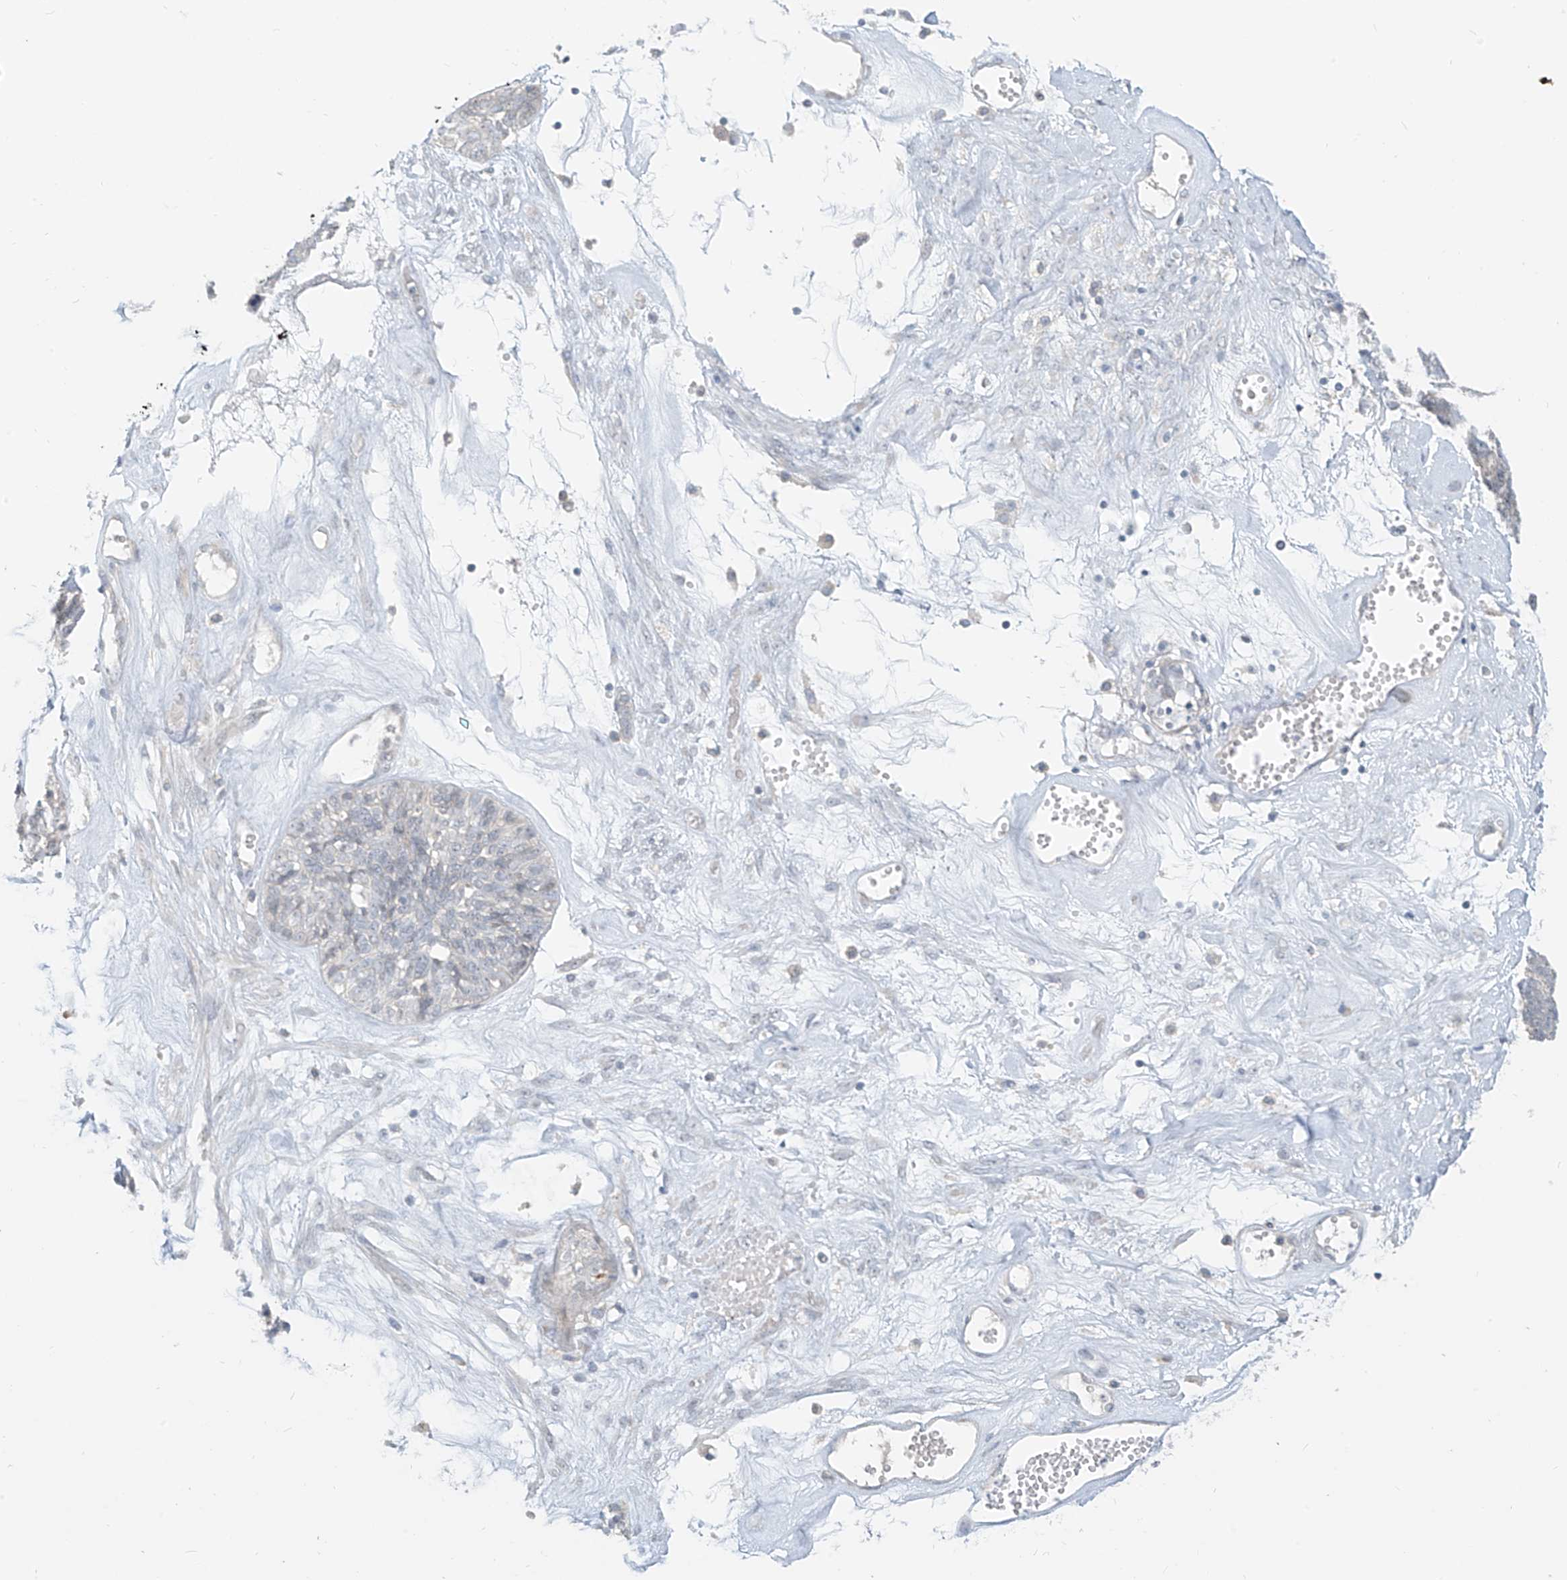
{"staining": {"intensity": "negative", "quantity": "none", "location": "none"}, "tissue": "ovarian cancer", "cell_type": "Tumor cells", "image_type": "cancer", "snomed": [{"axis": "morphology", "description": "Cystadenocarcinoma, serous, NOS"}, {"axis": "topography", "description": "Ovary"}], "caption": "Immunohistochemical staining of human ovarian cancer shows no significant expression in tumor cells. The staining is performed using DAB (3,3'-diaminobenzidine) brown chromogen with nuclei counter-stained in using hematoxylin.", "gene": "C2orf42", "patient": {"sex": "female", "age": 79}}